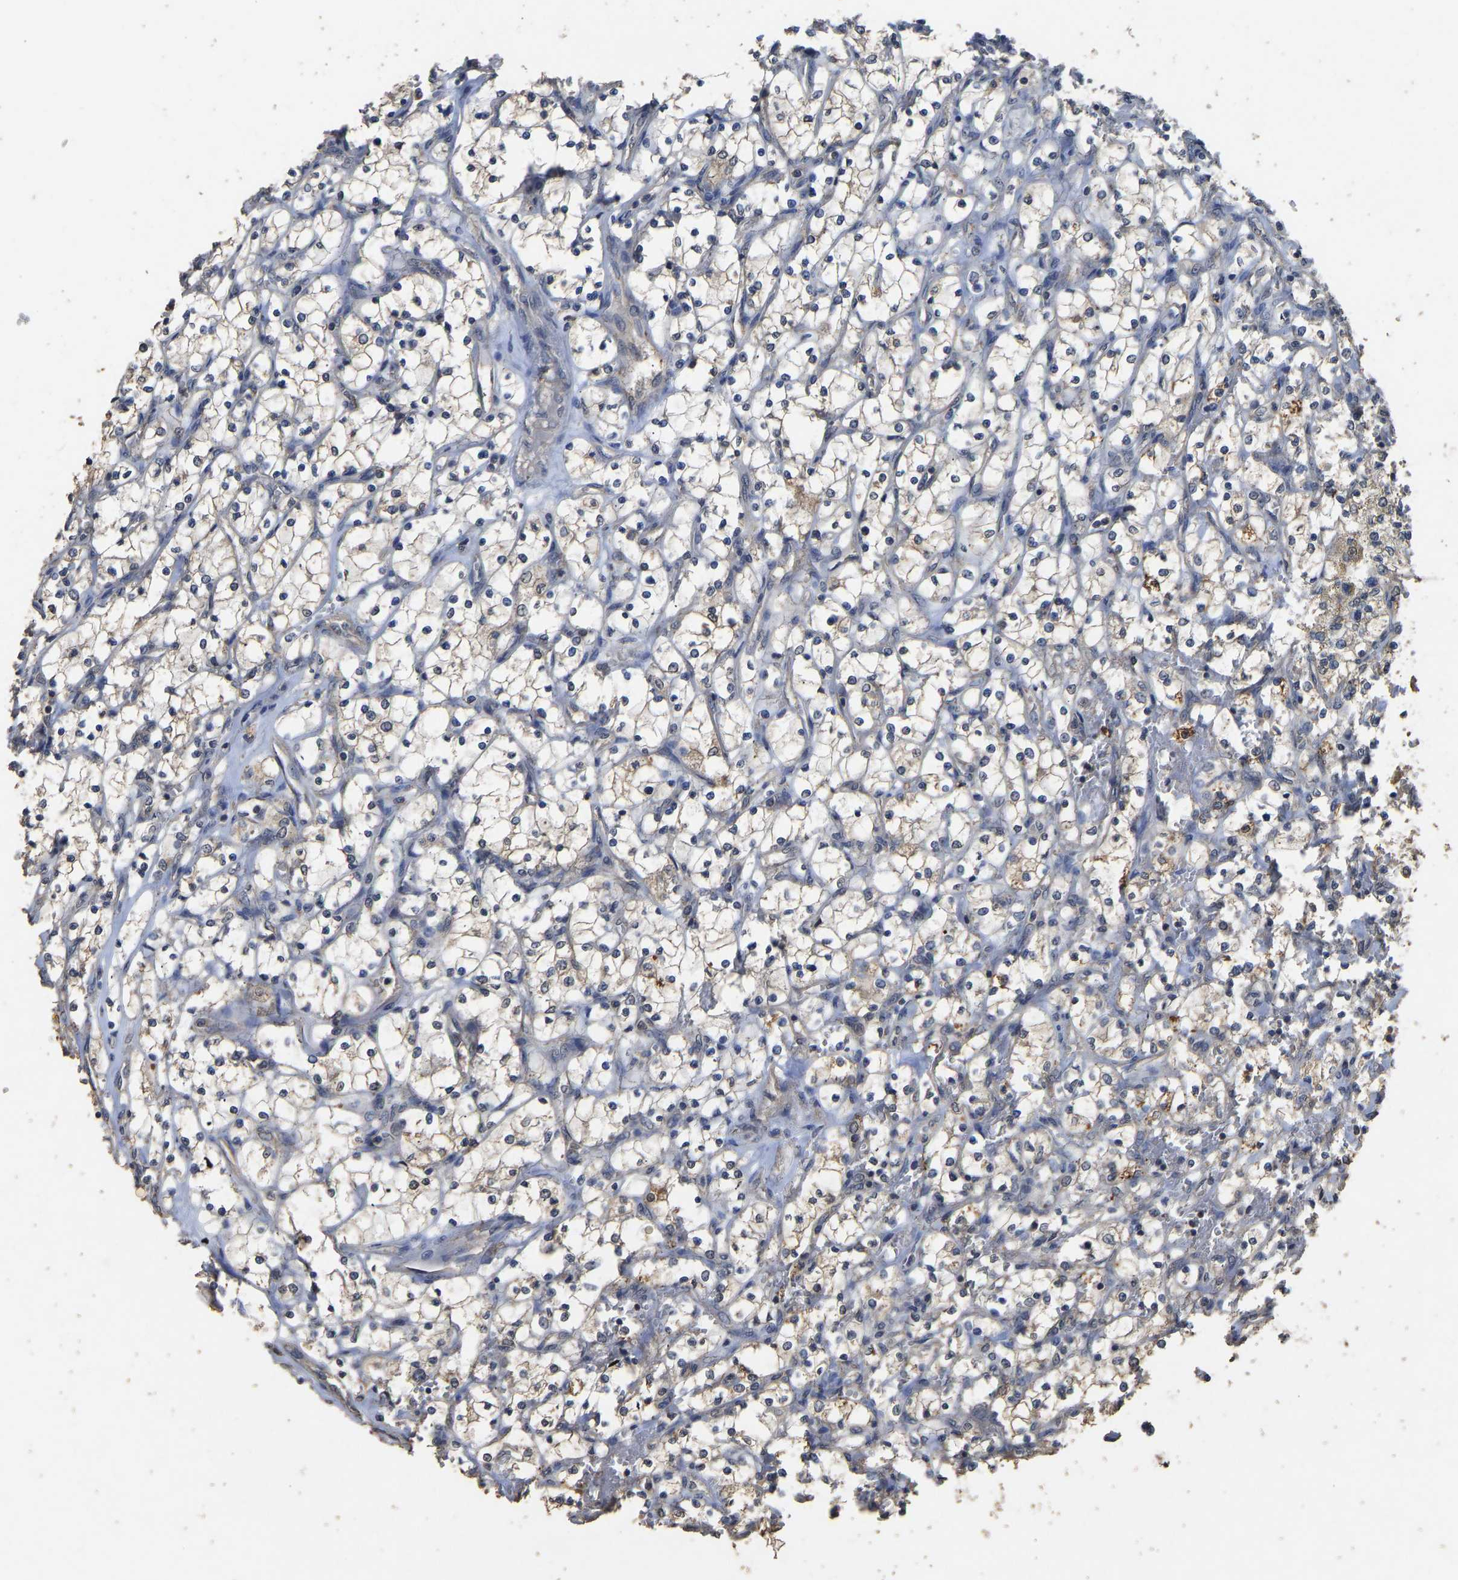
{"staining": {"intensity": "negative", "quantity": "none", "location": "none"}, "tissue": "renal cancer", "cell_type": "Tumor cells", "image_type": "cancer", "snomed": [{"axis": "morphology", "description": "Adenocarcinoma, NOS"}, {"axis": "topography", "description": "Kidney"}], "caption": "This is a photomicrograph of immunohistochemistry staining of renal adenocarcinoma, which shows no staining in tumor cells.", "gene": "CIDEC", "patient": {"sex": "female", "age": 69}}